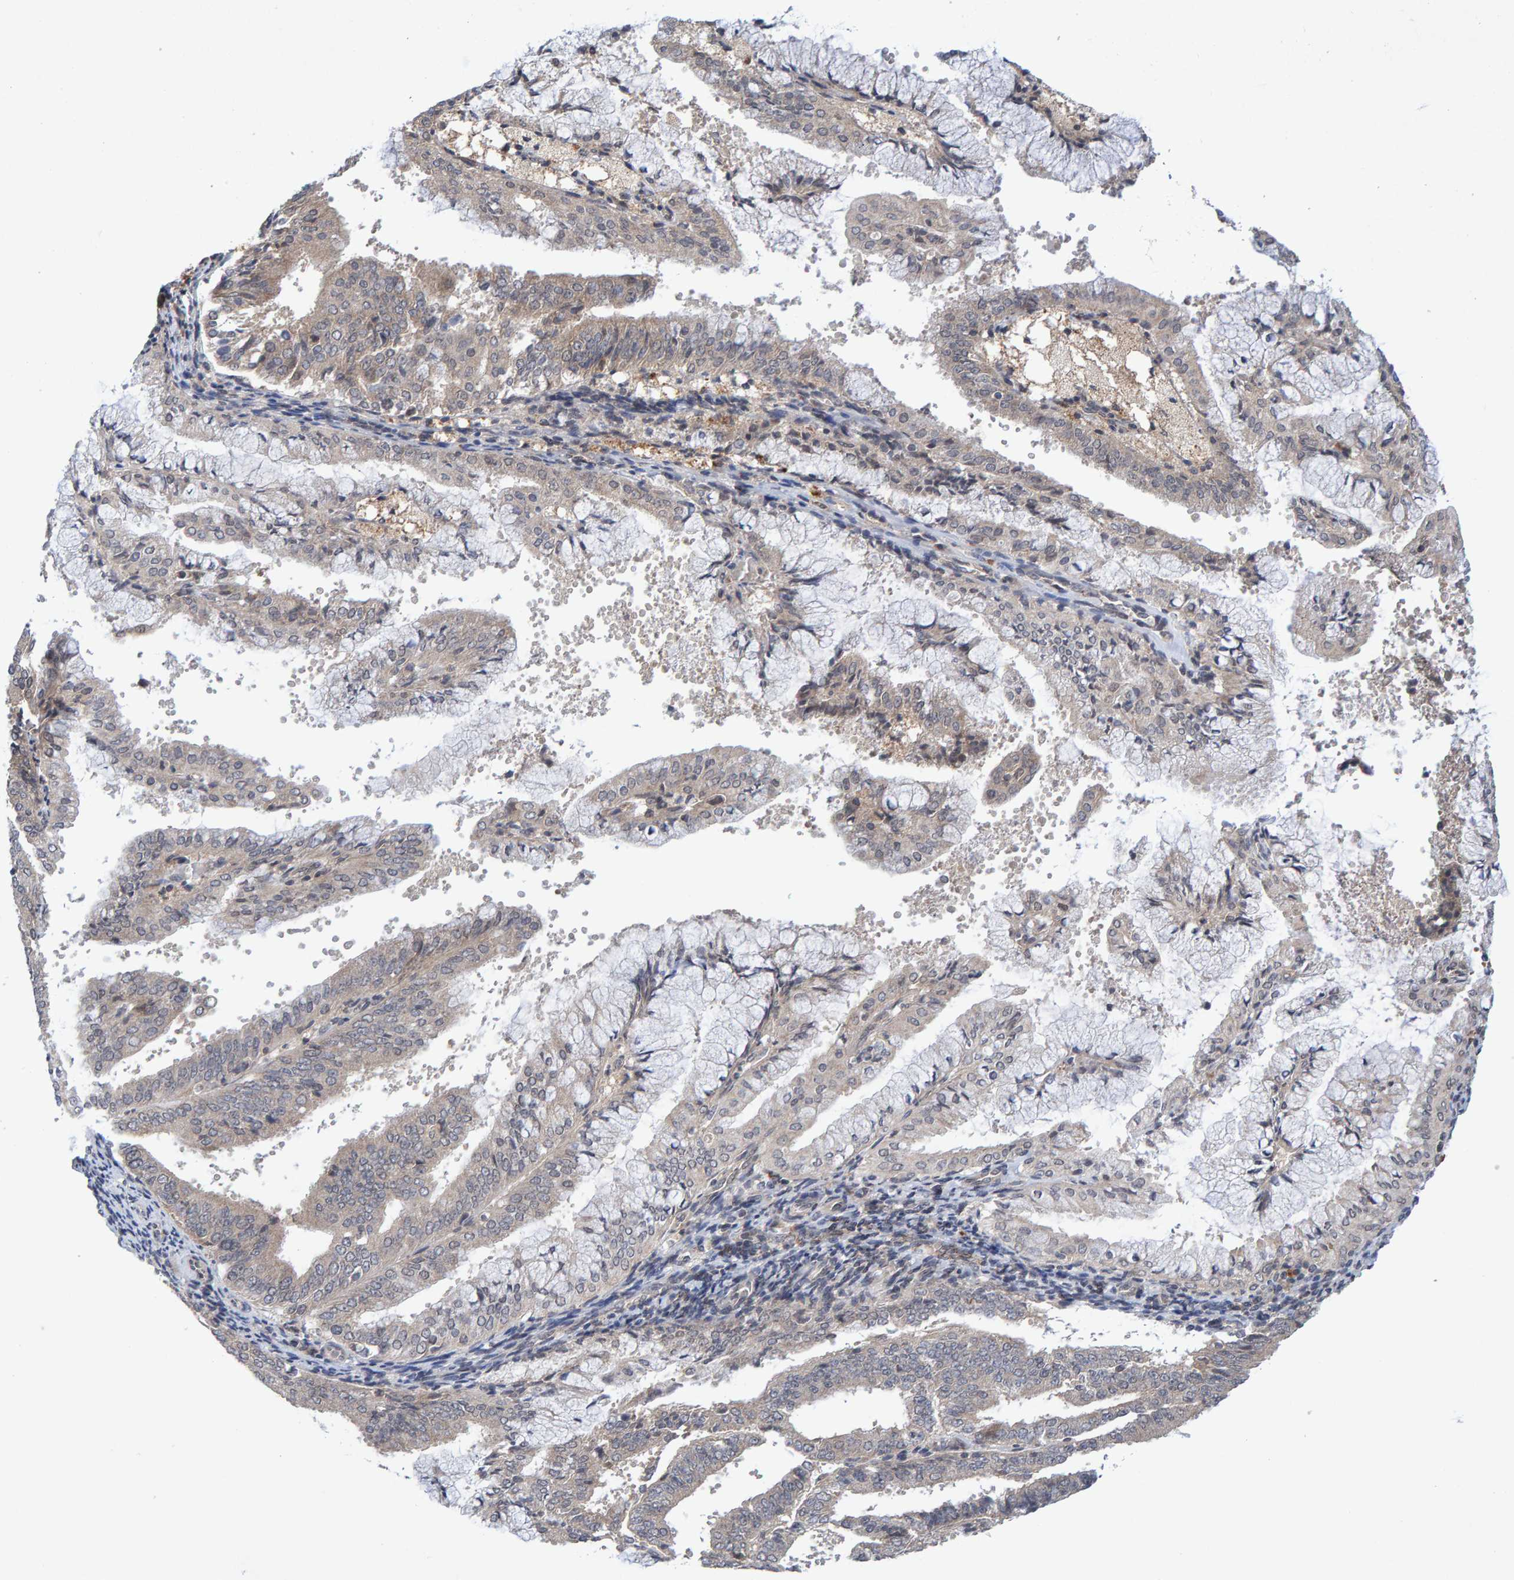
{"staining": {"intensity": "negative", "quantity": "none", "location": "none"}, "tissue": "endometrial cancer", "cell_type": "Tumor cells", "image_type": "cancer", "snomed": [{"axis": "morphology", "description": "Adenocarcinoma, NOS"}, {"axis": "topography", "description": "Endometrium"}], "caption": "Immunohistochemistry (IHC) micrograph of neoplastic tissue: human endometrial cancer stained with DAB (3,3'-diaminobenzidine) displays no significant protein expression in tumor cells. (Brightfield microscopy of DAB immunohistochemistry at high magnification).", "gene": "CDH2", "patient": {"sex": "female", "age": 63}}